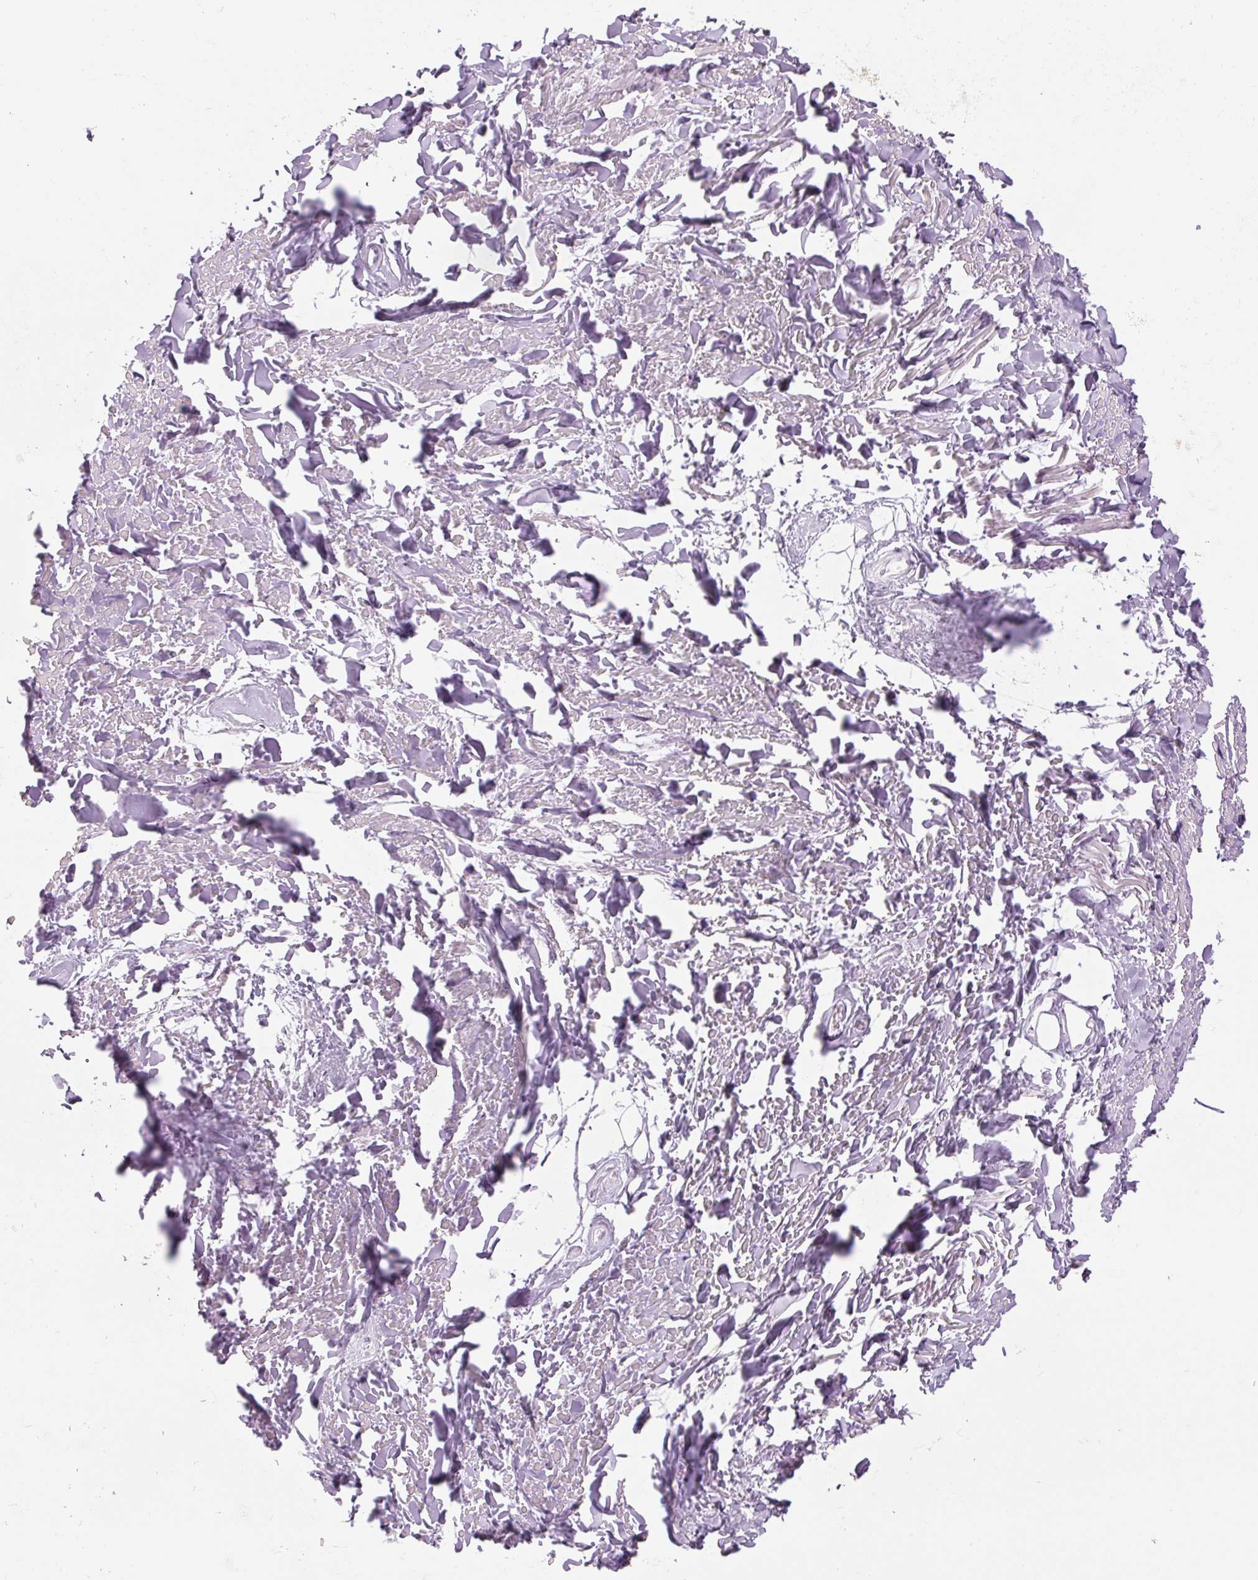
{"staining": {"intensity": "negative", "quantity": "none", "location": "none"}, "tissue": "adipose tissue", "cell_type": "Adipocytes", "image_type": "normal", "snomed": [{"axis": "morphology", "description": "Normal tissue, NOS"}, {"axis": "topography", "description": "Cartilage tissue"}], "caption": "Adipocytes show no significant staining in benign adipose tissue. (DAB IHC visualized using brightfield microscopy, high magnification).", "gene": "TMEM100", "patient": {"sex": "male", "age": 57}}